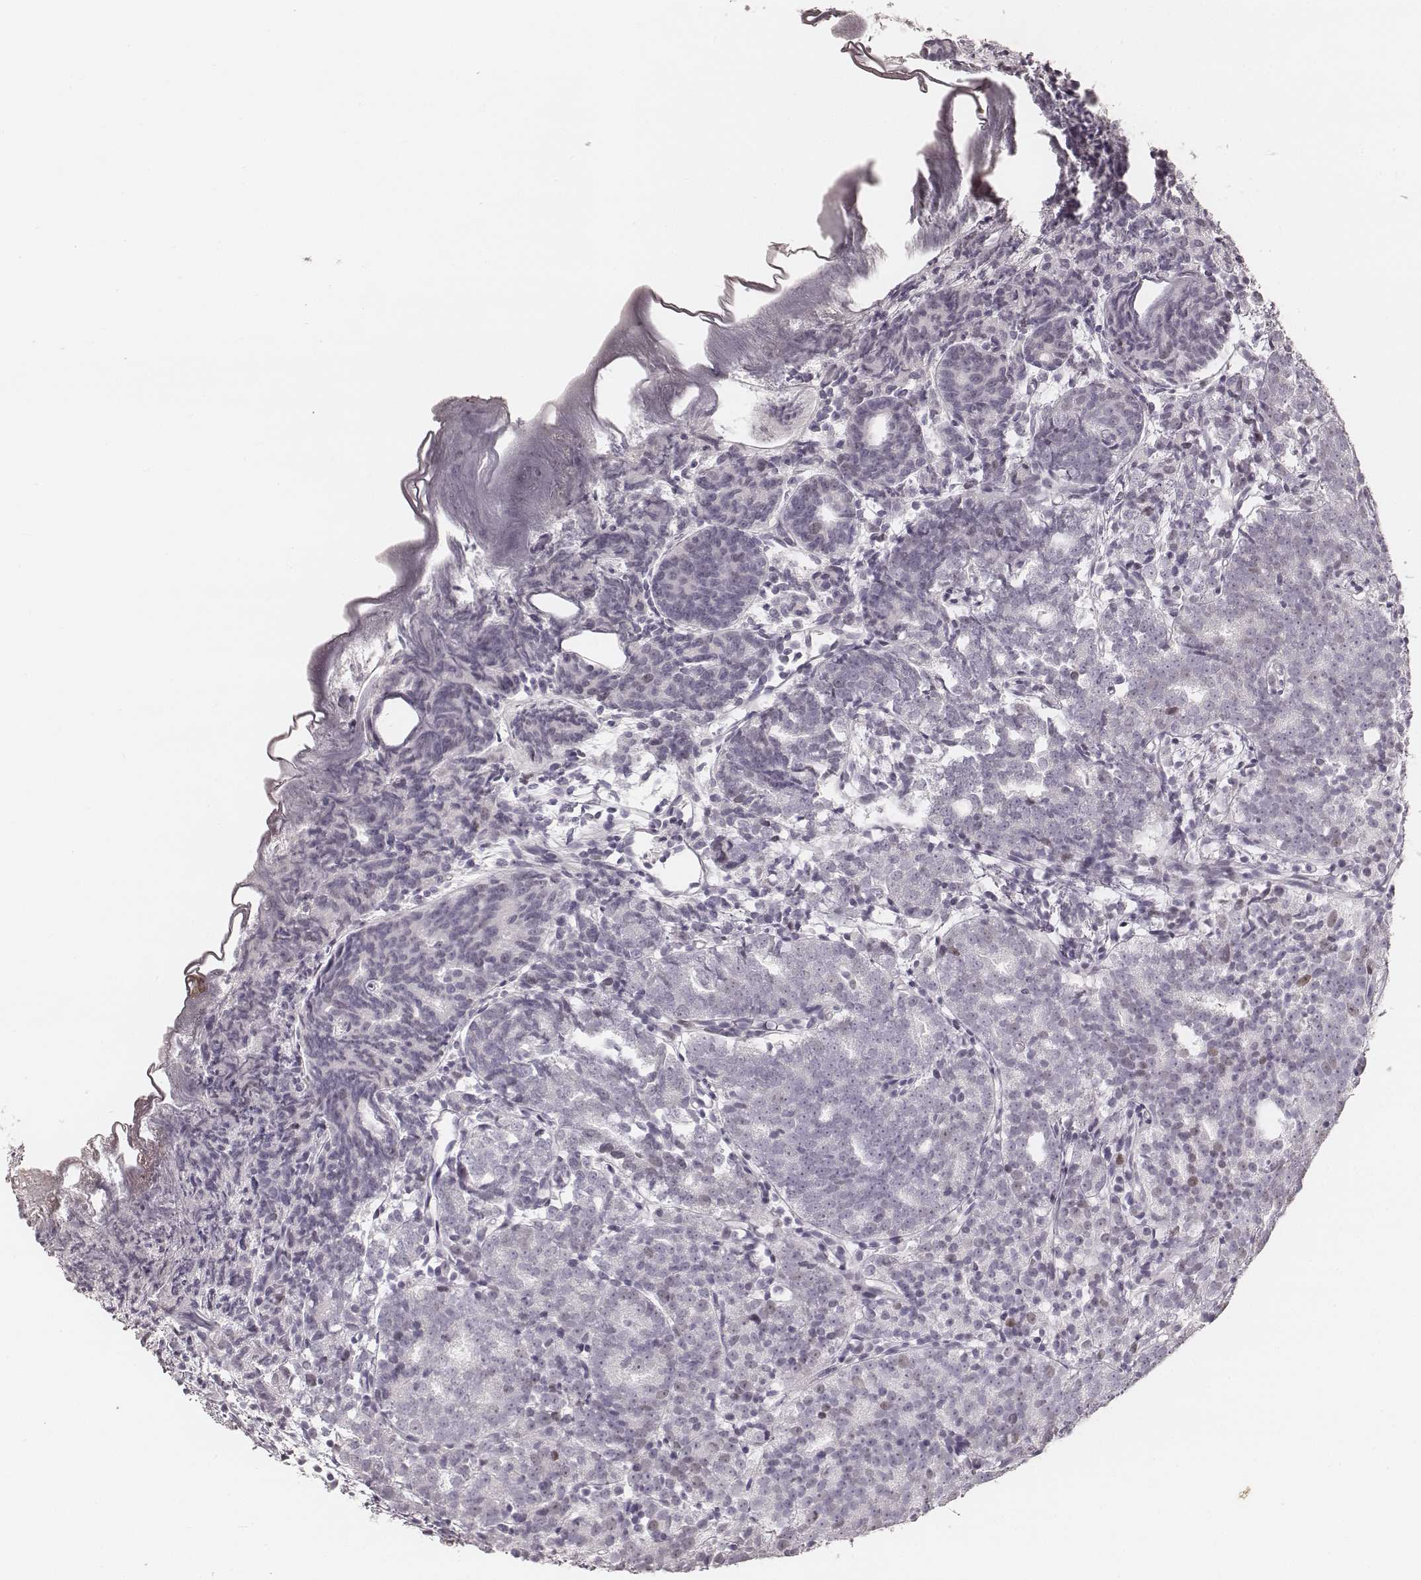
{"staining": {"intensity": "weak", "quantity": "<25%", "location": "nuclear"}, "tissue": "prostate cancer", "cell_type": "Tumor cells", "image_type": "cancer", "snomed": [{"axis": "morphology", "description": "Adenocarcinoma, High grade"}, {"axis": "topography", "description": "Prostate"}], "caption": "Immunohistochemistry image of neoplastic tissue: prostate cancer (high-grade adenocarcinoma) stained with DAB exhibits no significant protein staining in tumor cells.", "gene": "TEX37", "patient": {"sex": "male", "age": 53}}